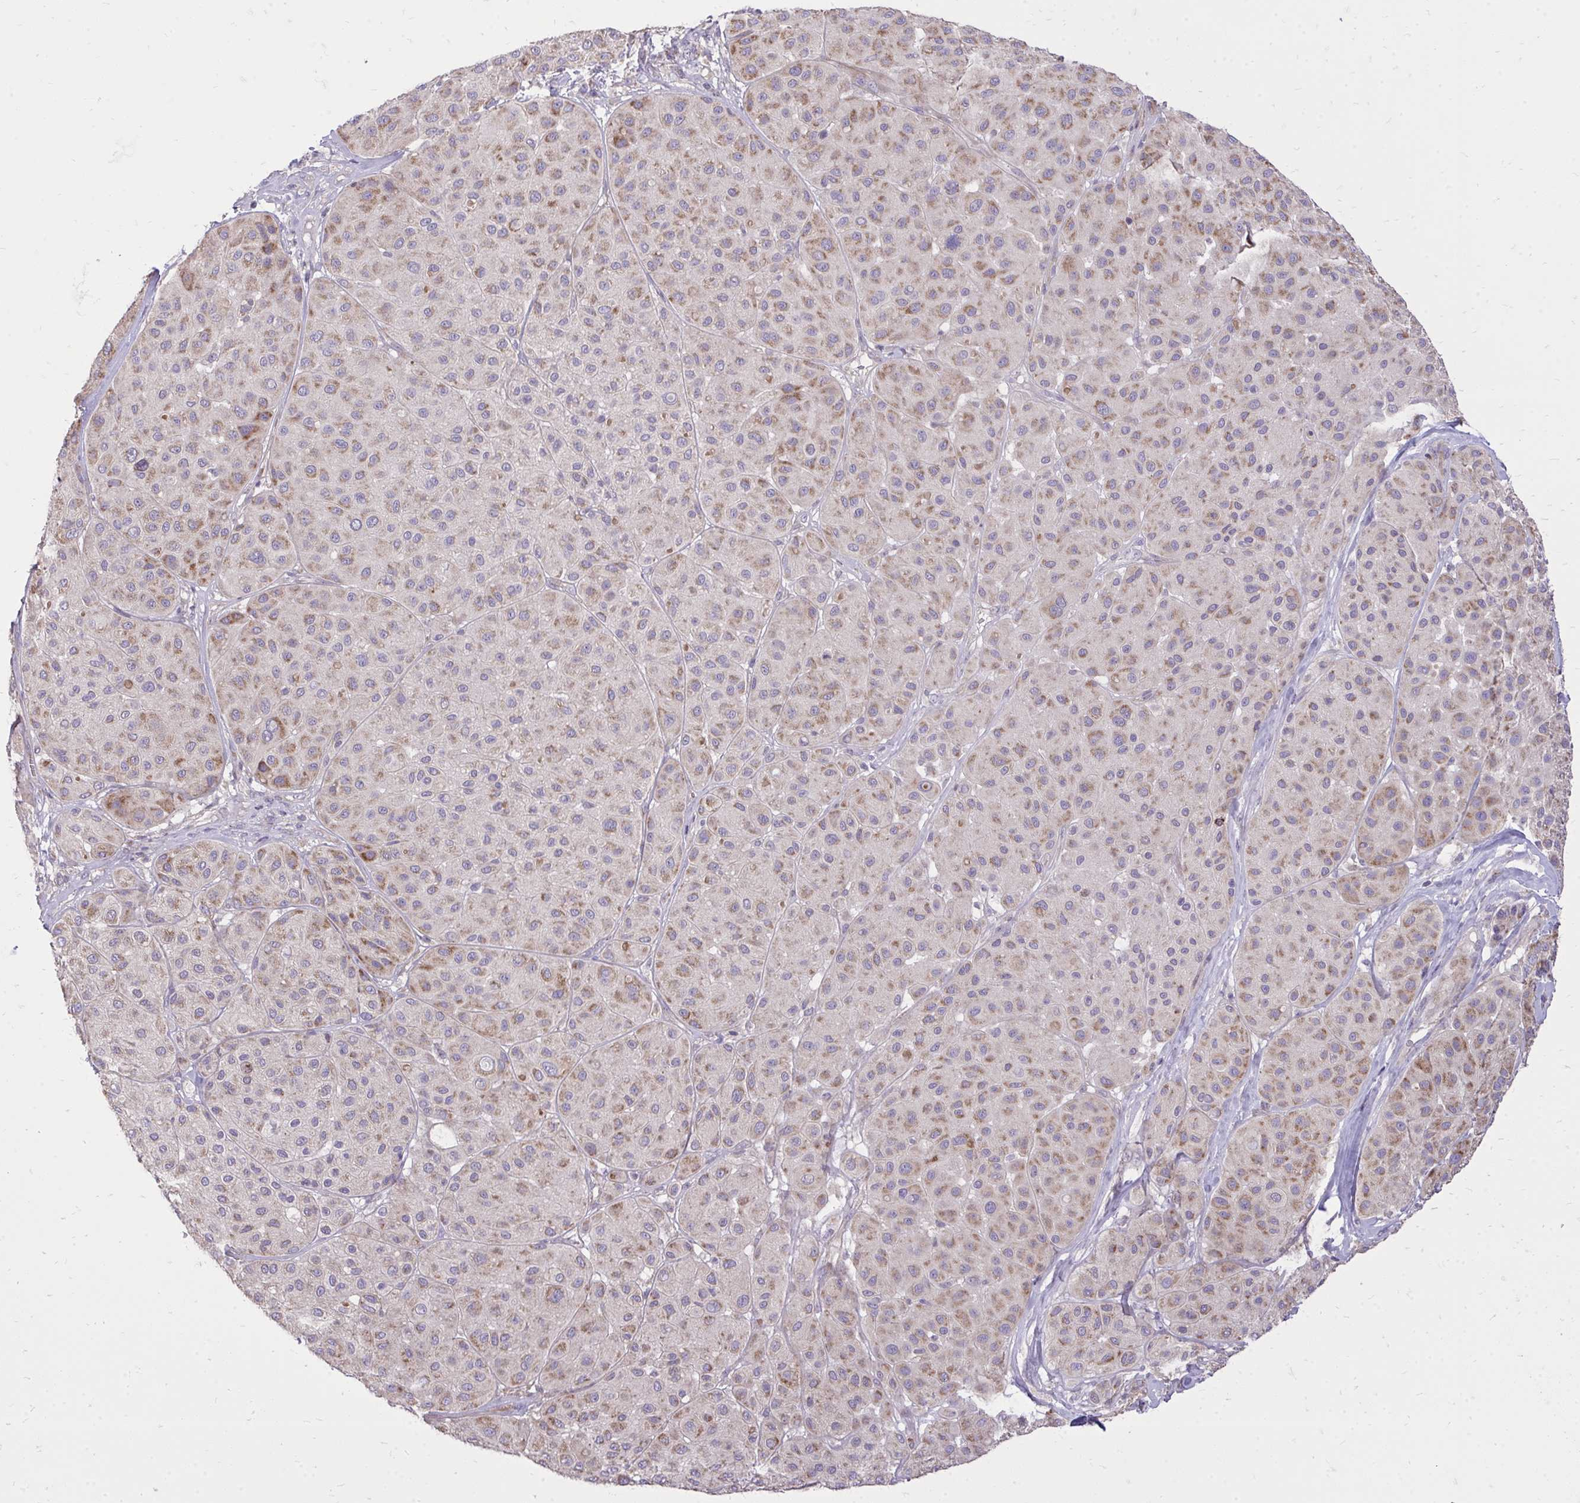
{"staining": {"intensity": "moderate", "quantity": "25%-75%", "location": "cytoplasmic/membranous"}, "tissue": "melanoma", "cell_type": "Tumor cells", "image_type": "cancer", "snomed": [{"axis": "morphology", "description": "Malignant melanoma, Metastatic site"}, {"axis": "topography", "description": "Smooth muscle"}], "caption": "Immunohistochemical staining of malignant melanoma (metastatic site) shows medium levels of moderate cytoplasmic/membranous expression in about 25%-75% of tumor cells.", "gene": "SLC7A5", "patient": {"sex": "male", "age": 41}}